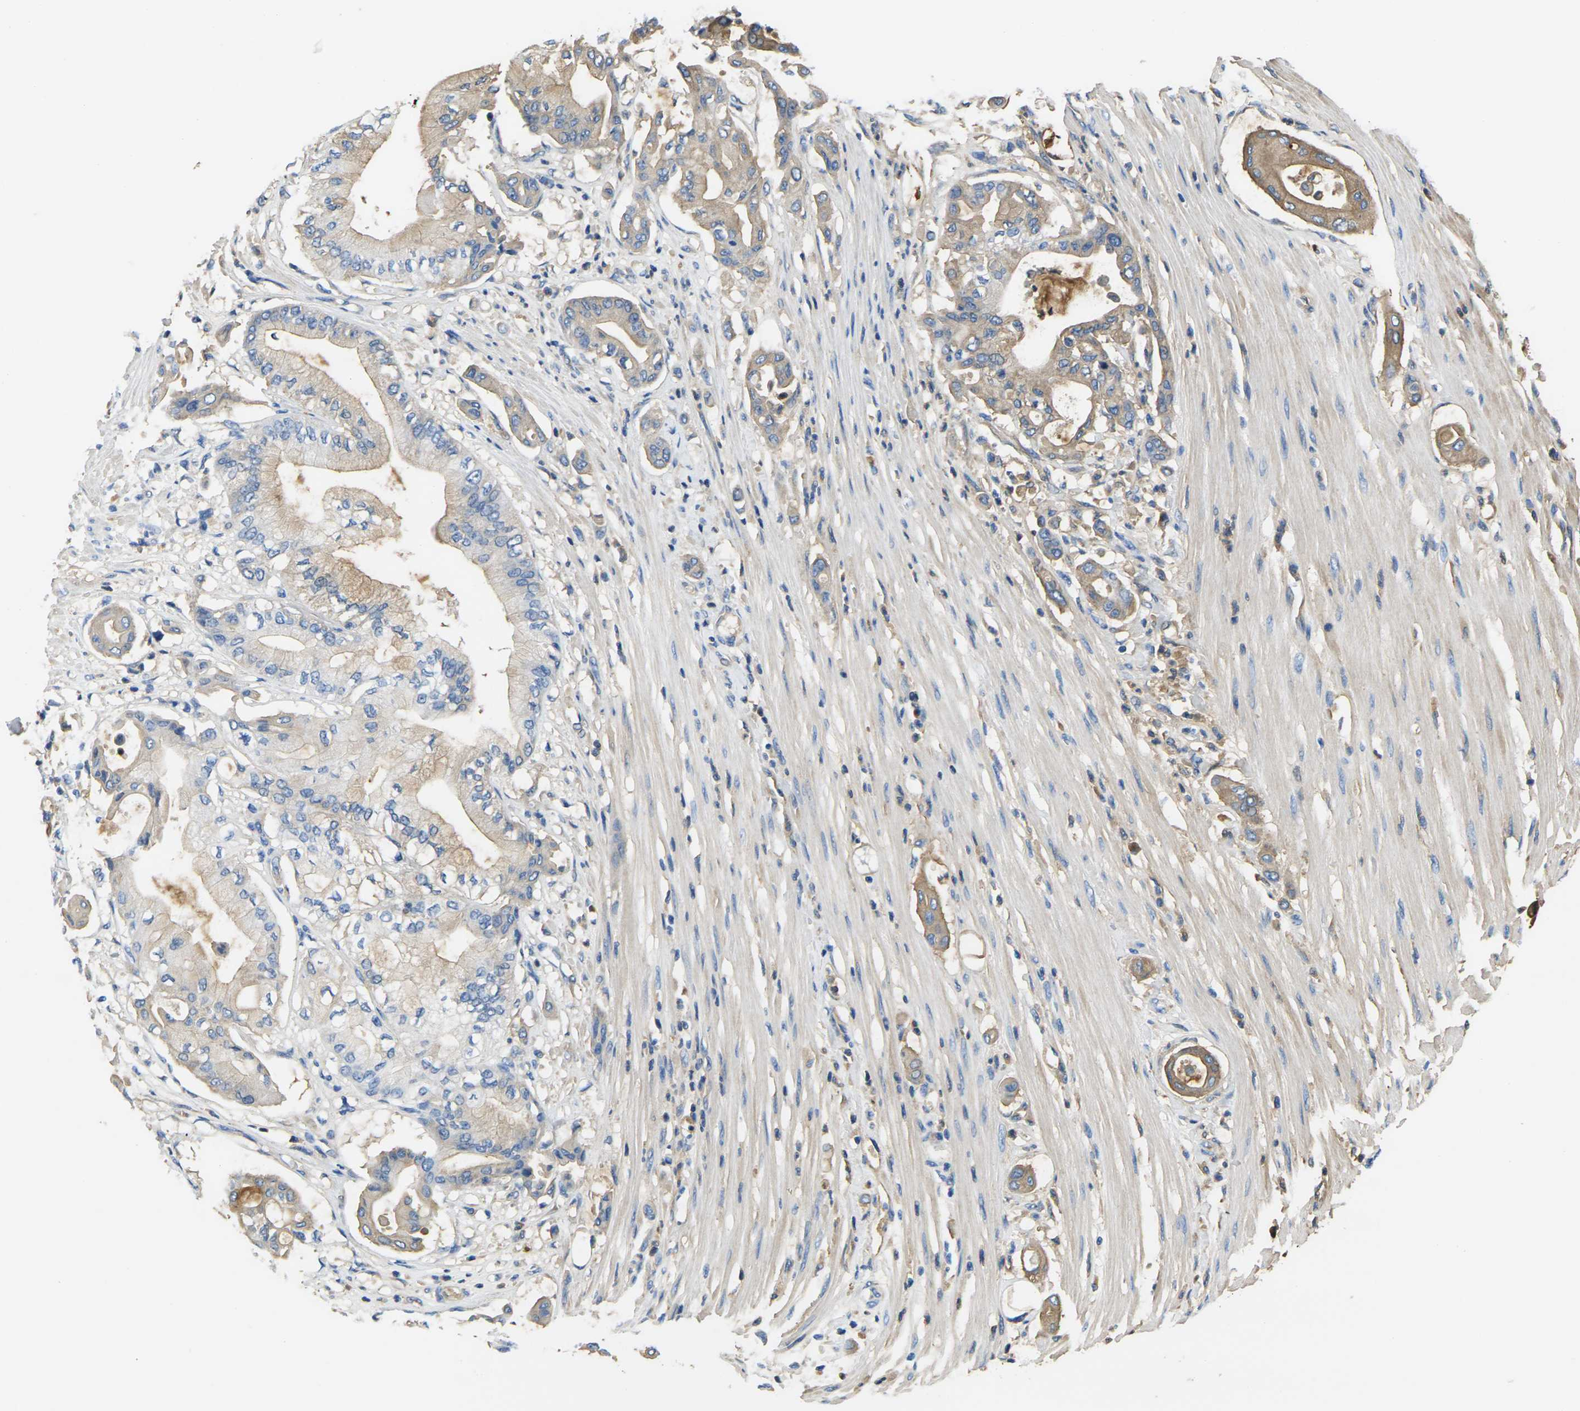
{"staining": {"intensity": "weak", "quantity": ">75%", "location": "cytoplasmic/membranous"}, "tissue": "pancreatic cancer", "cell_type": "Tumor cells", "image_type": "cancer", "snomed": [{"axis": "morphology", "description": "Adenocarcinoma, NOS"}, {"axis": "morphology", "description": "Adenocarcinoma, metastatic, NOS"}, {"axis": "topography", "description": "Lymph node"}, {"axis": "topography", "description": "Pancreas"}, {"axis": "topography", "description": "Duodenum"}], "caption": "Weak cytoplasmic/membranous protein positivity is appreciated in approximately >75% of tumor cells in pancreatic cancer. (DAB = brown stain, brightfield microscopy at high magnification).", "gene": "GREM2", "patient": {"sex": "female", "age": 64}}